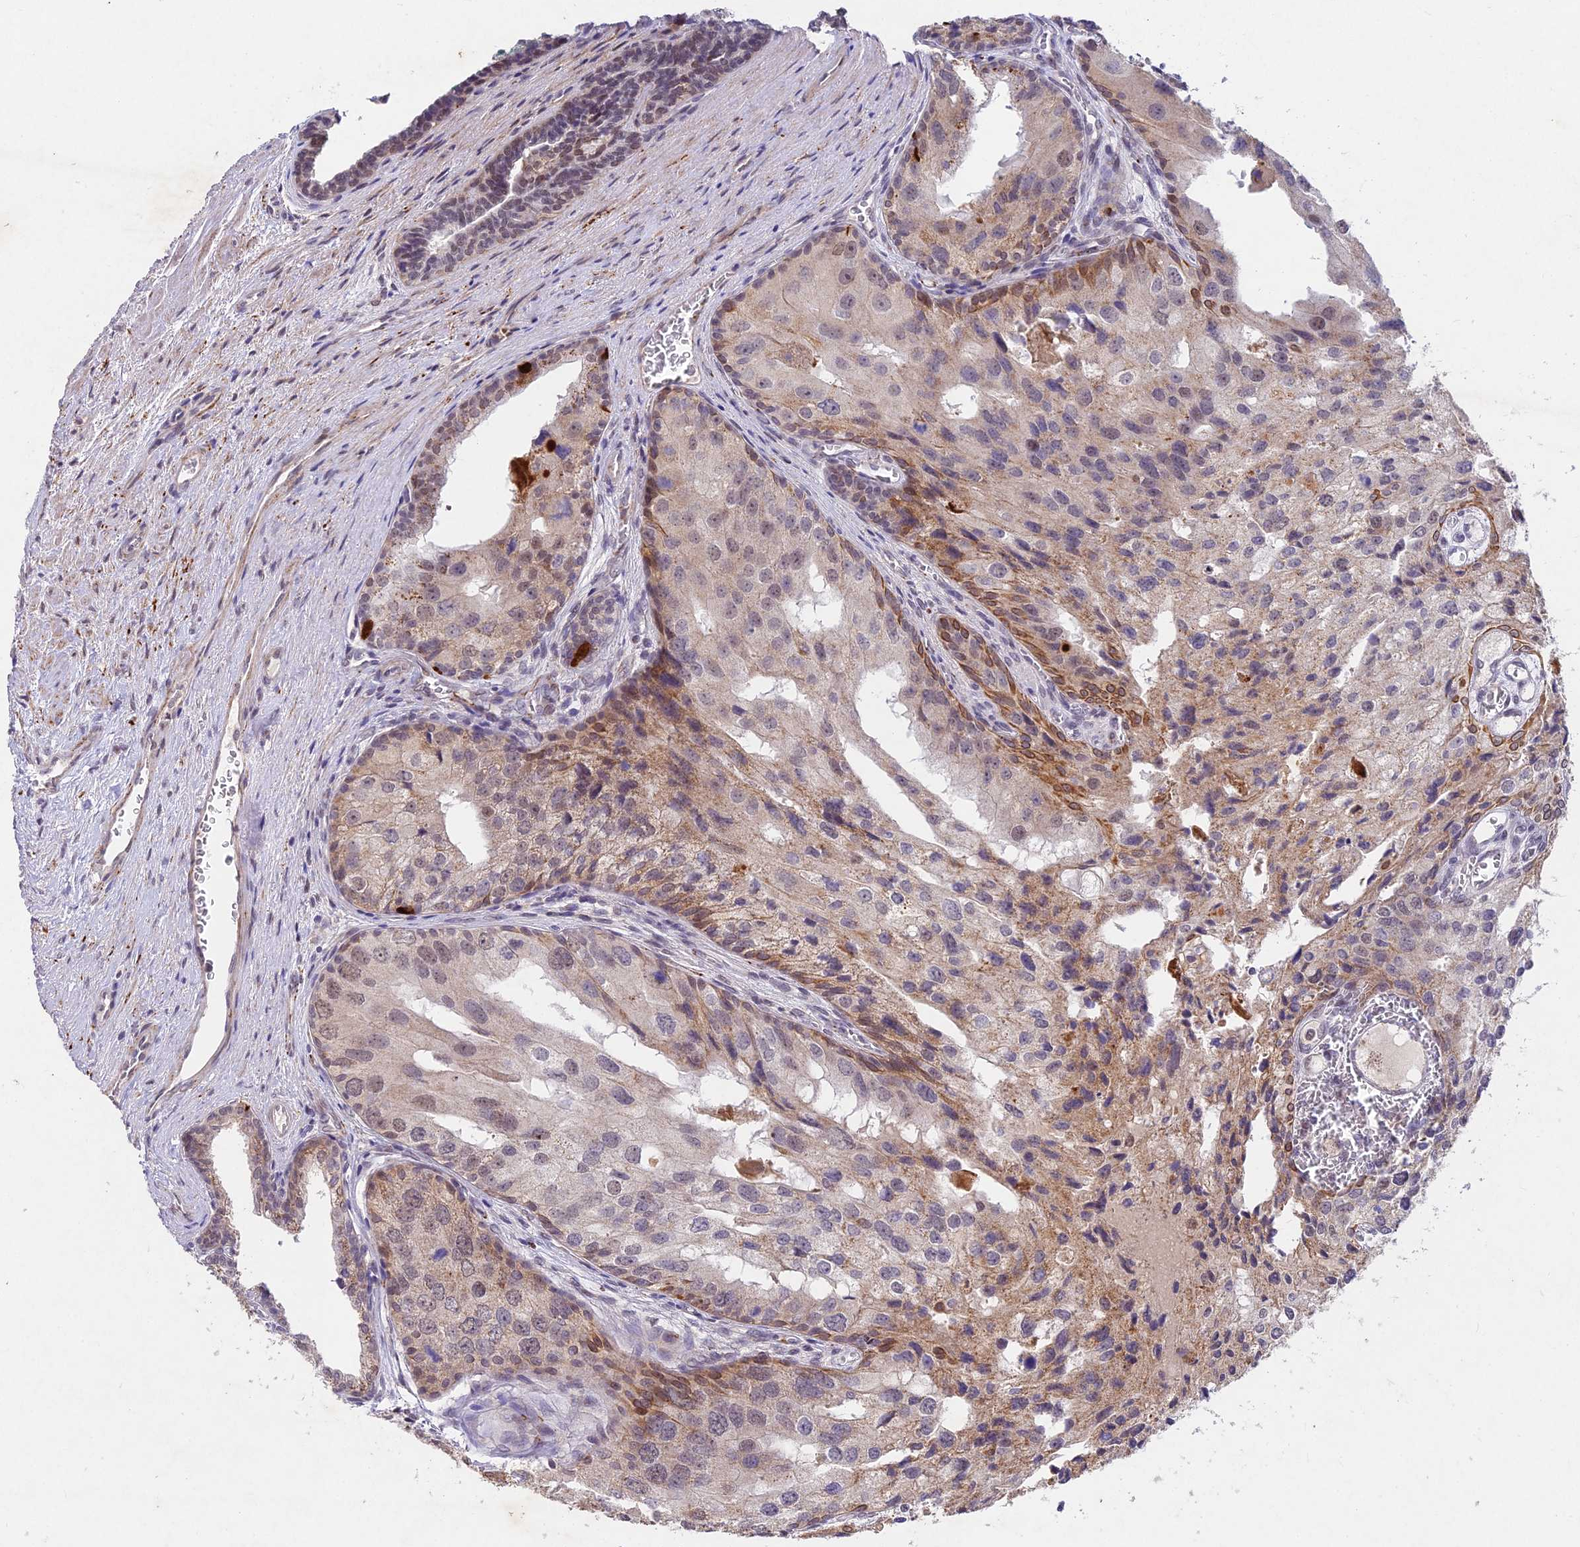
{"staining": {"intensity": "moderate", "quantity": "<25%", "location": "cytoplasmic/membranous,nuclear"}, "tissue": "prostate cancer", "cell_type": "Tumor cells", "image_type": "cancer", "snomed": [{"axis": "morphology", "description": "Adenocarcinoma, High grade"}, {"axis": "topography", "description": "Prostate"}], "caption": "Protein expression analysis of human adenocarcinoma (high-grade) (prostate) reveals moderate cytoplasmic/membranous and nuclear staining in about <25% of tumor cells. The protein is stained brown, and the nuclei are stained in blue (DAB IHC with brightfield microscopy, high magnification).", "gene": "RAVER1", "patient": {"sex": "male", "age": 62}}